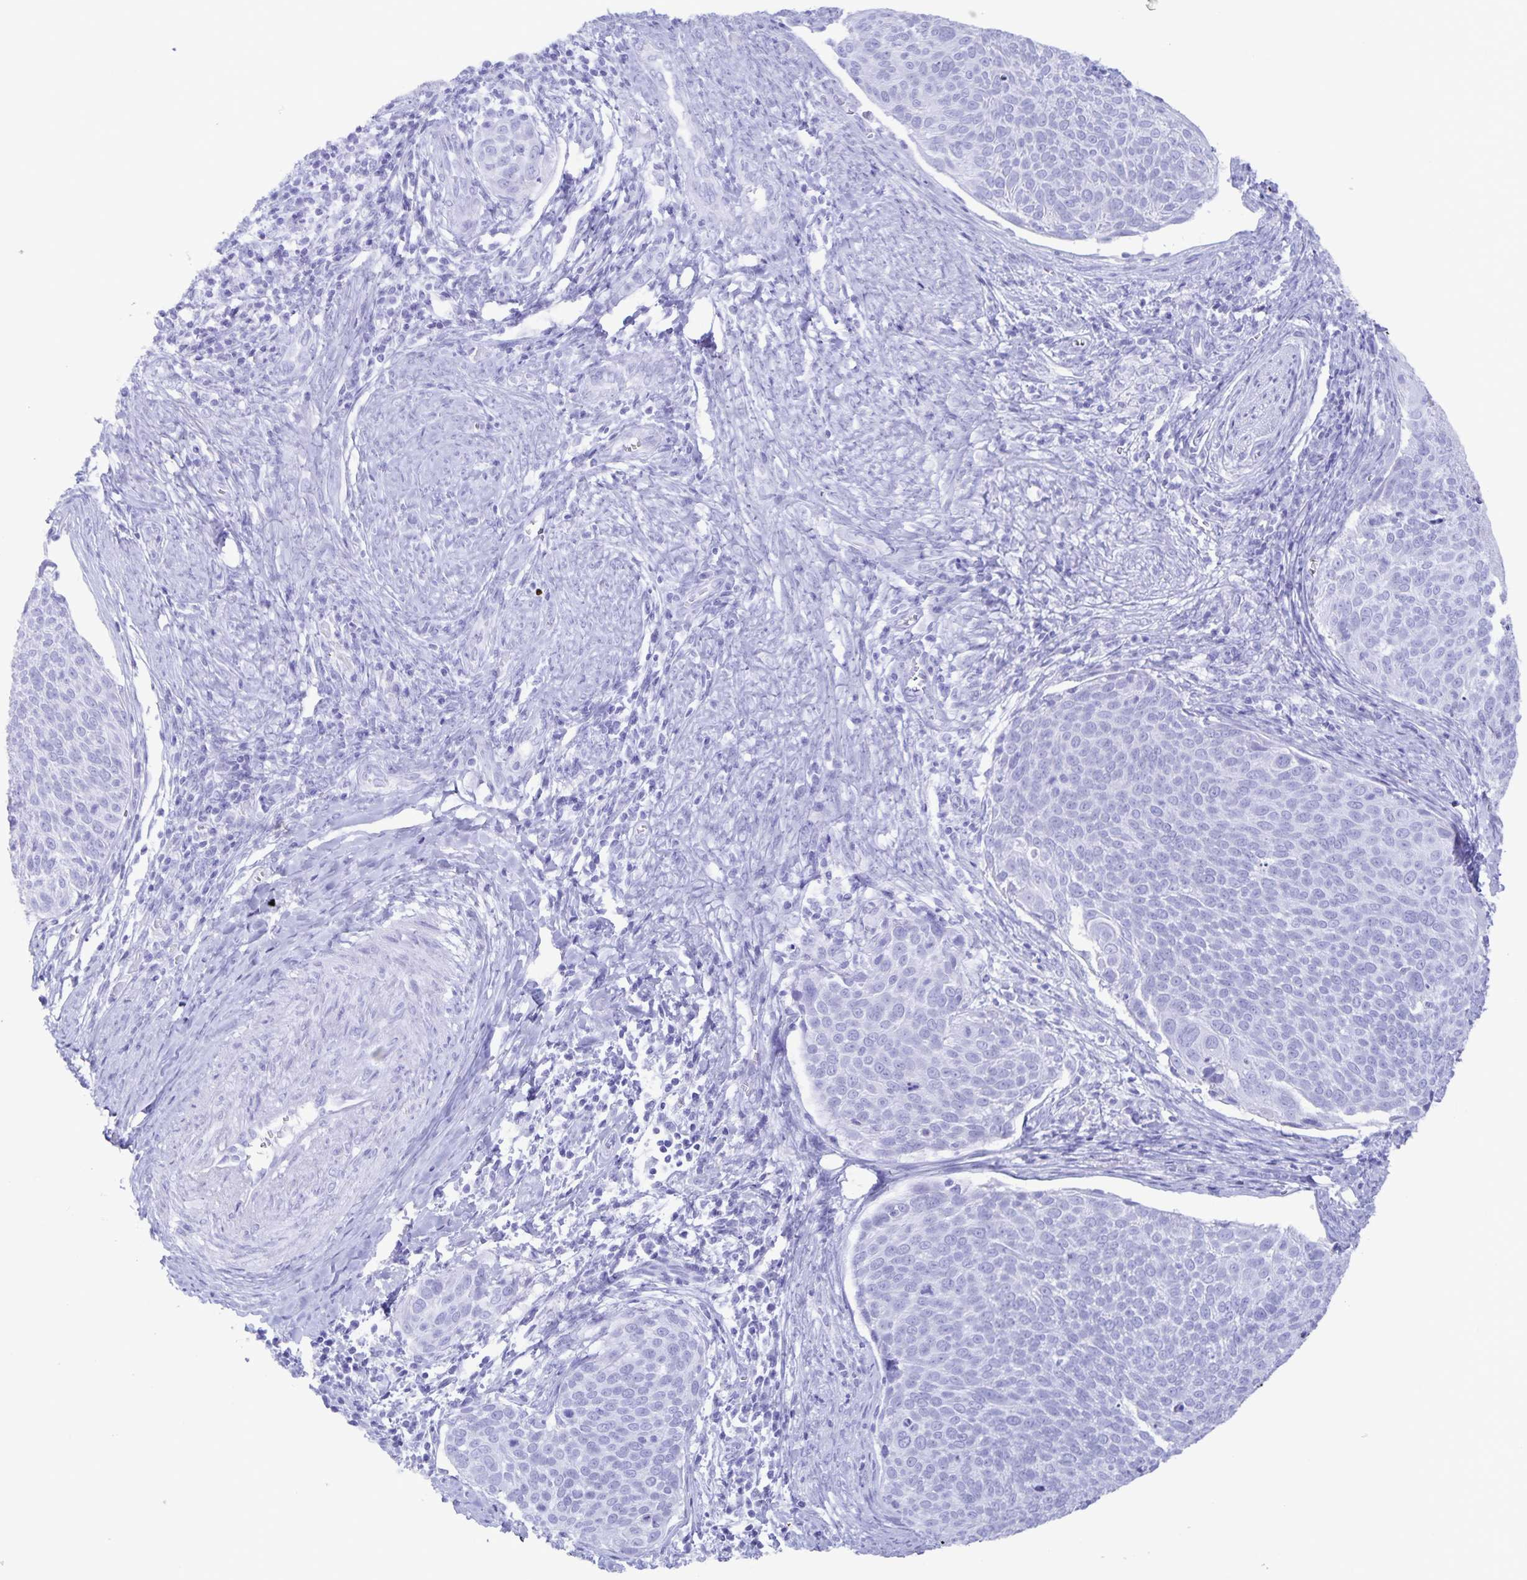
{"staining": {"intensity": "negative", "quantity": "none", "location": "none"}, "tissue": "cervical cancer", "cell_type": "Tumor cells", "image_type": "cancer", "snomed": [{"axis": "morphology", "description": "Squamous cell carcinoma, NOS"}, {"axis": "topography", "description": "Cervix"}], "caption": "Squamous cell carcinoma (cervical) was stained to show a protein in brown. There is no significant expression in tumor cells. Brightfield microscopy of immunohistochemistry stained with DAB (3,3'-diaminobenzidine) (brown) and hematoxylin (blue), captured at high magnification.", "gene": "AQP4", "patient": {"sex": "female", "age": 39}}